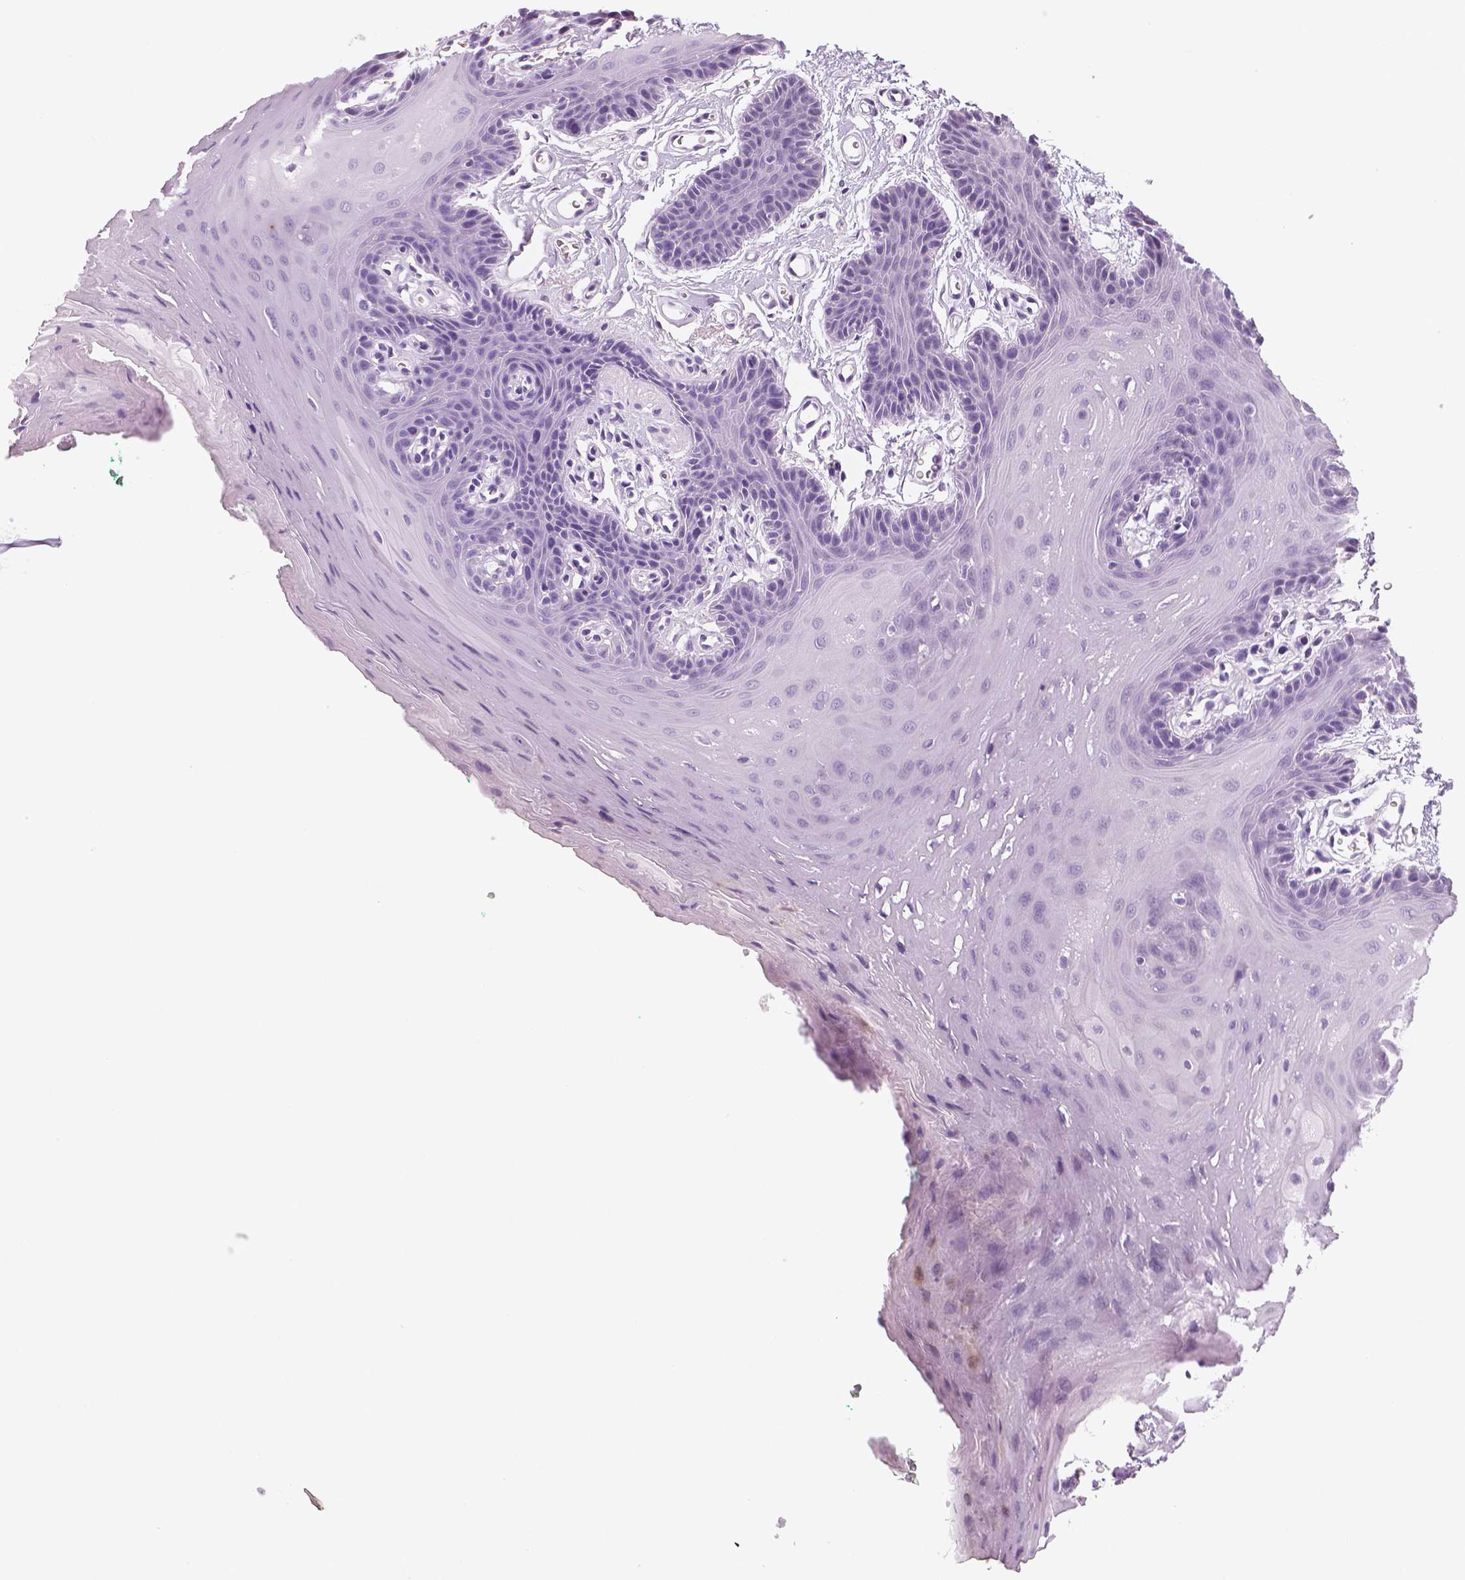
{"staining": {"intensity": "negative", "quantity": "none", "location": "none"}, "tissue": "oral mucosa", "cell_type": "Squamous epithelial cells", "image_type": "normal", "snomed": [{"axis": "morphology", "description": "Normal tissue, NOS"}, {"axis": "morphology", "description": "Squamous cell carcinoma, NOS"}, {"axis": "topography", "description": "Oral tissue"}, {"axis": "topography", "description": "Head-Neck"}], "caption": "Immunohistochemical staining of benign human oral mucosa displays no significant staining in squamous epithelial cells. (Immunohistochemistry, brightfield microscopy, high magnification).", "gene": "RNASE7", "patient": {"sex": "female", "age": 50}}